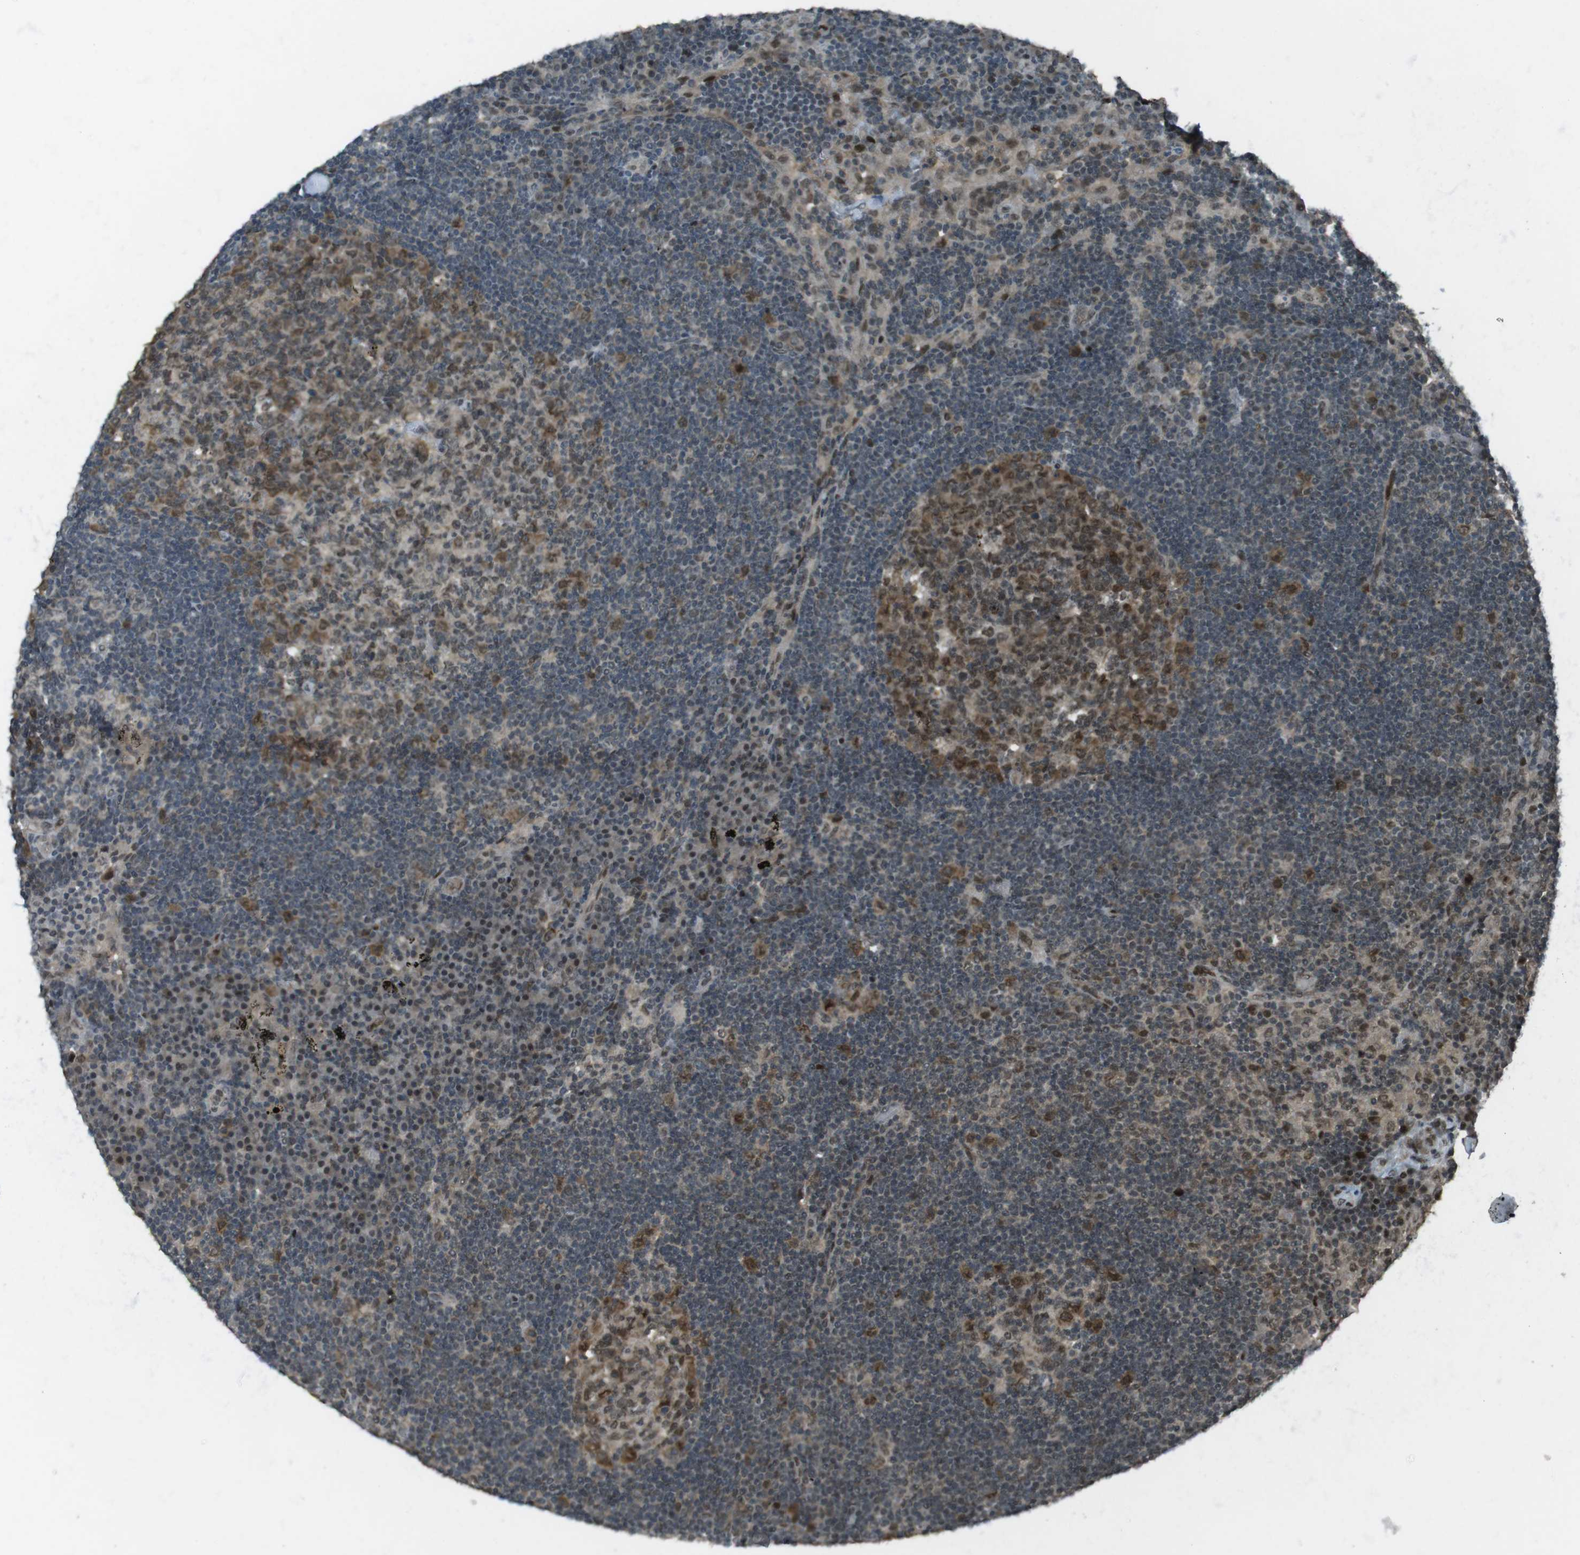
{"staining": {"intensity": "moderate", "quantity": "25%-75%", "location": "cytoplasmic/membranous,nuclear"}, "tissue": "lymph node", "cell_type": "Germinal center cells", "image_type": "normal", "snomed": [{"axis": "morphology", "description": "Normal tissue, NOS"}, {"axis": "morphology", "description": "Squamous cell carcinoma, metastatic, NOS"}, {"axis": "topography", "description": "Lymph node"}], "caption": "Immunohistochemical staining of unremarkable human lymph node shows 25%-75% levels of moderate cytoplasmic/membranous,nuclear protein positivity in about 25%-75% of germinal center cells. (DAB IHC with brightfield microscopy, high magnification).", "gene": "SLITRK5", "patient": {"sex": "female", "age": 53}}